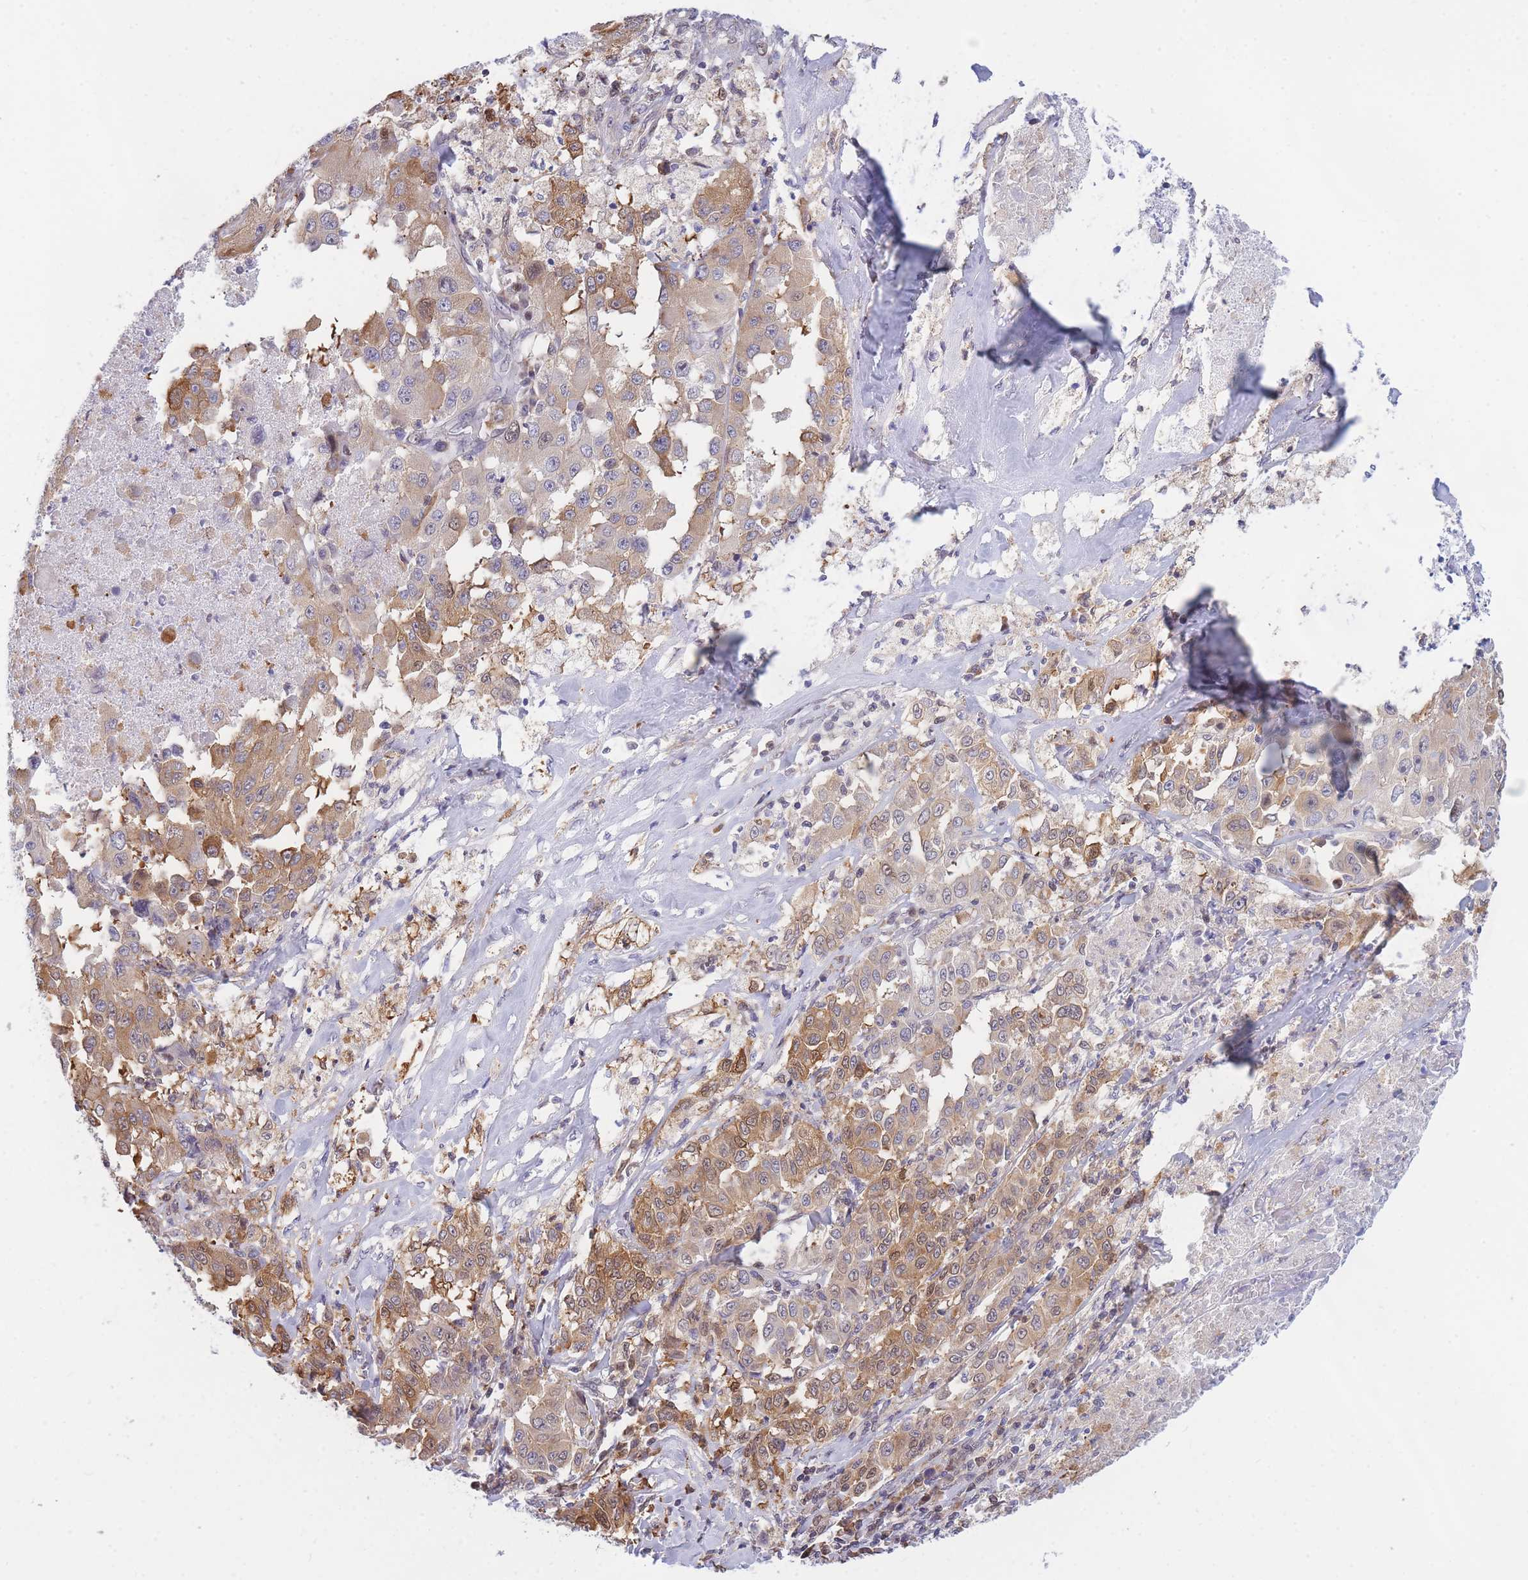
{"staining": {"intensity": "moderate", "quantity": "25%-75%", "location": "cytoplasmic/membranous,nuclear"}, "tissue": "melanoma", "cell_type": "Tumor cells", "image_type": "cancer", "snomed": [{"axis": "morphology", "description": "Malignant melanoma, Metastatic site"}, {"axis": "topography", "description": "Lymph node"}], "caption": "Approximately 25%-75% of tumor cells in melanoma demonstrate moderate cytoplasmic/membranous and nuclear protein expression as visualized by brown immunohistochemical staining.", "gene": "CRACD", "patient": {"sex": "male", "age": 62}}